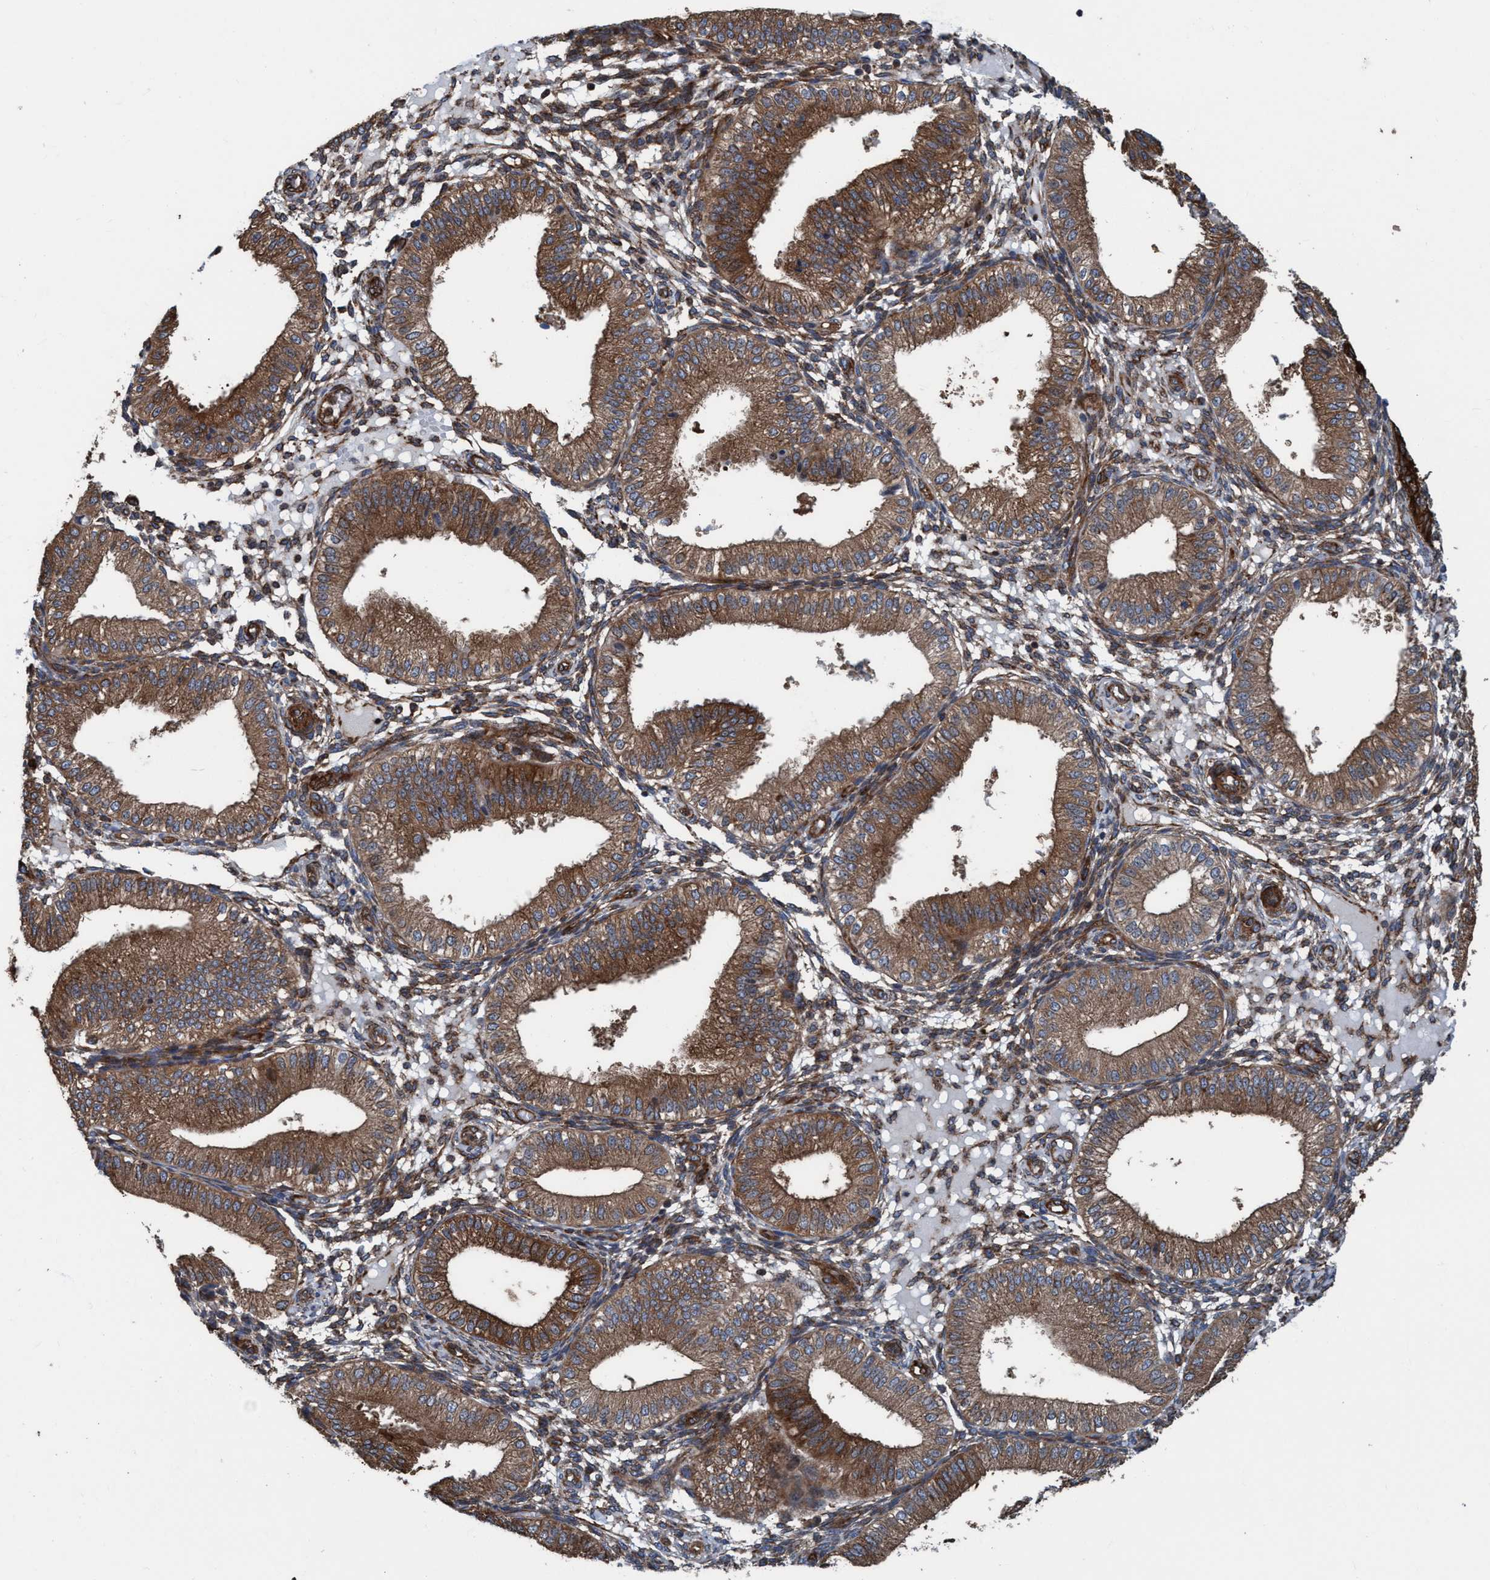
{"staining": {"intensity": "moderate", "quantity": "25%-75%", "location": "cytoplasmic/membranous"}, "tissue": "endometrium", "cell_type": "Cells in endometrial stroma", "image_type": "normal", "snomed": [{"axis": "morphology", "description": "Normal tissue, NOS"}, {"axis": "topography", "description": "Endometrium"}], "caption": "Brown immunohistochemical staining in benign endometrium shows moderate cytoplasmic/membranous expression in about 25%-75% of cells in endometrial stroma.", "gene": "NMT1", "patient": {"sex": "female", "age": 39}}